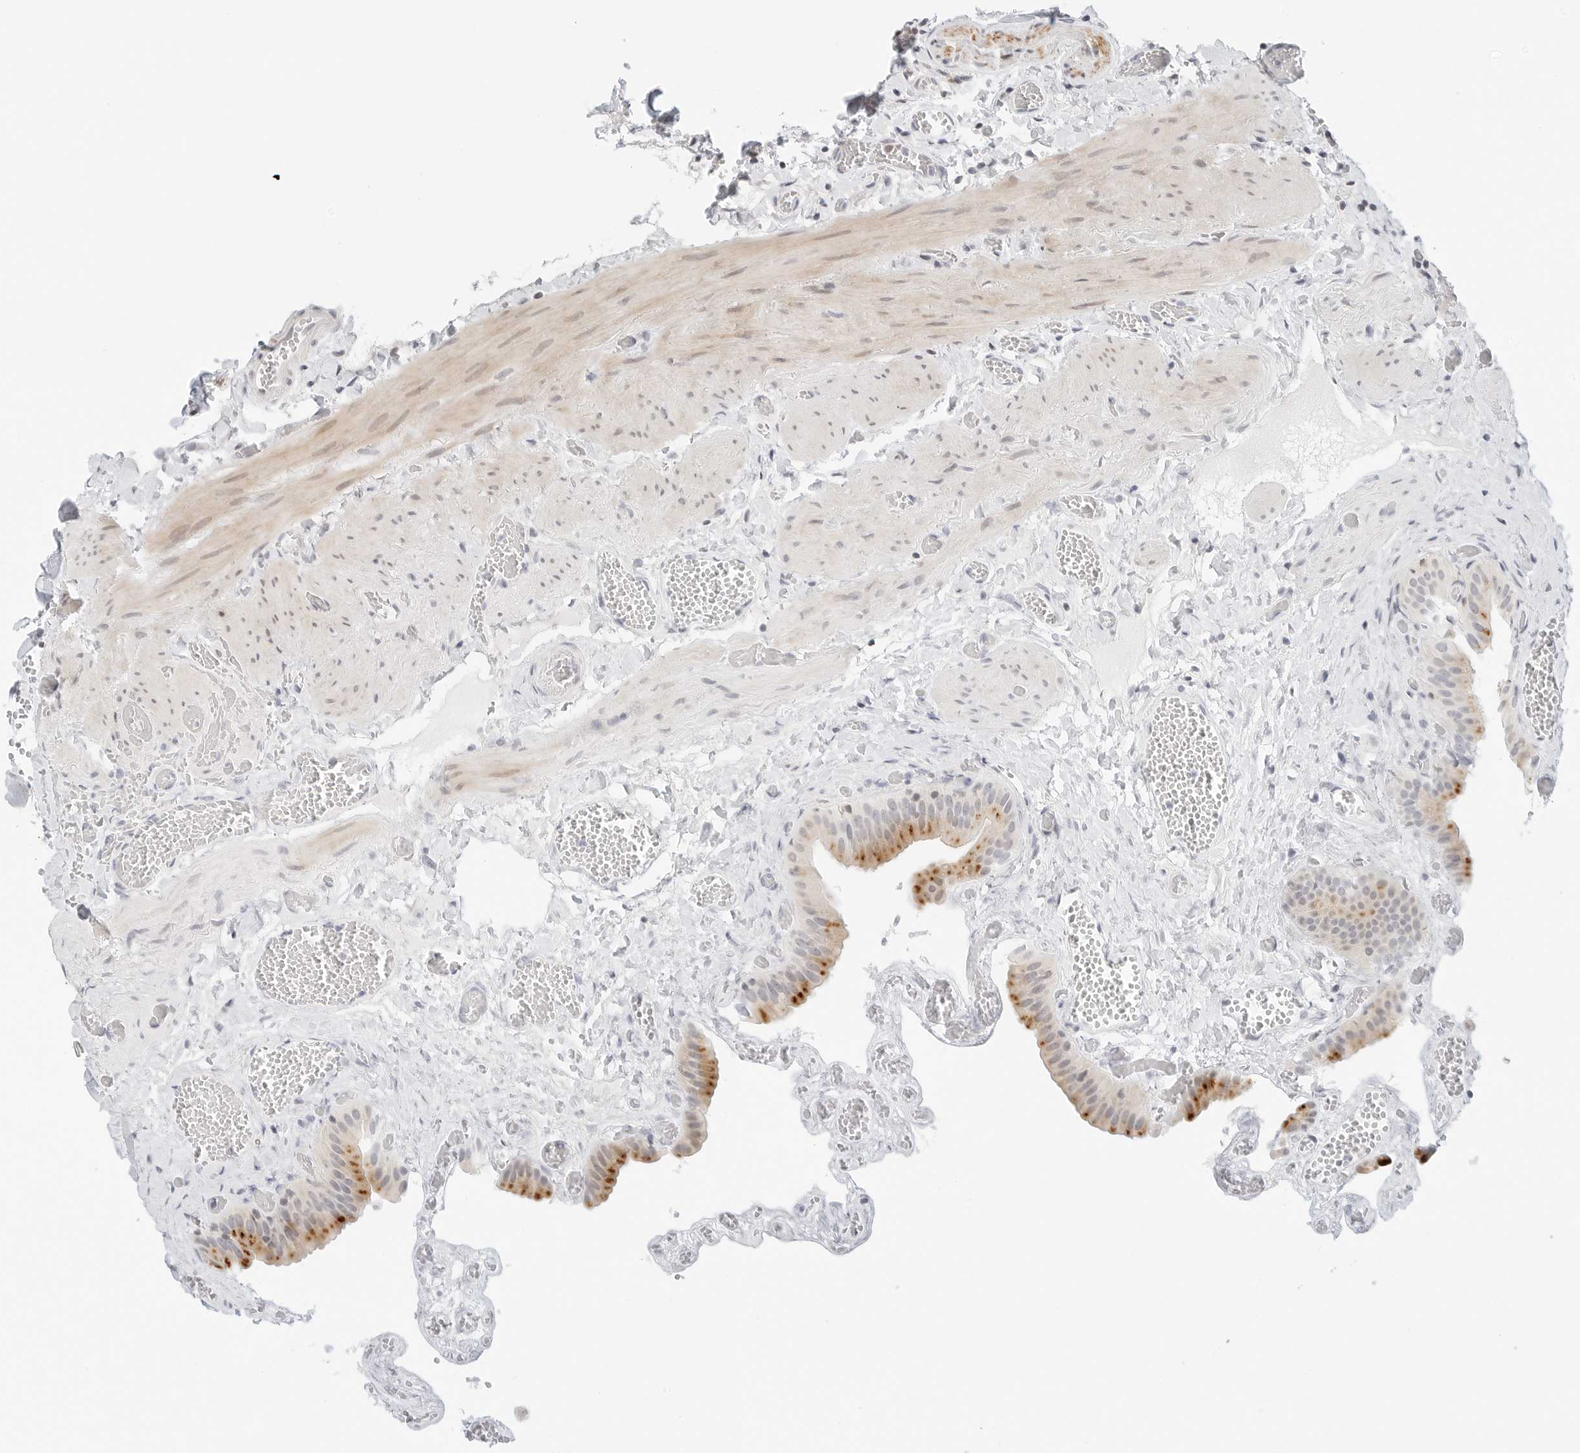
{"staining": {"intensity": "moderate", "quantity": "<25%", "location": "cytoplasmic/membranous"}, "tissue": "gallbladder", "cell_type": "Glandular cells", "image_type": "normal", "snomed": [{"axis": "morphology", "description": "Normal tissue, NOS"}, {"axis": "topography", "description": "Gallbladder"}], "caption": "Gallbladder stained with a brown dye displays moderate cytoplasmic/membranous positive staining in about <25% of glandular cells.", "gene": "PARP10", "patient": {"sex": "female", "age": 64}}